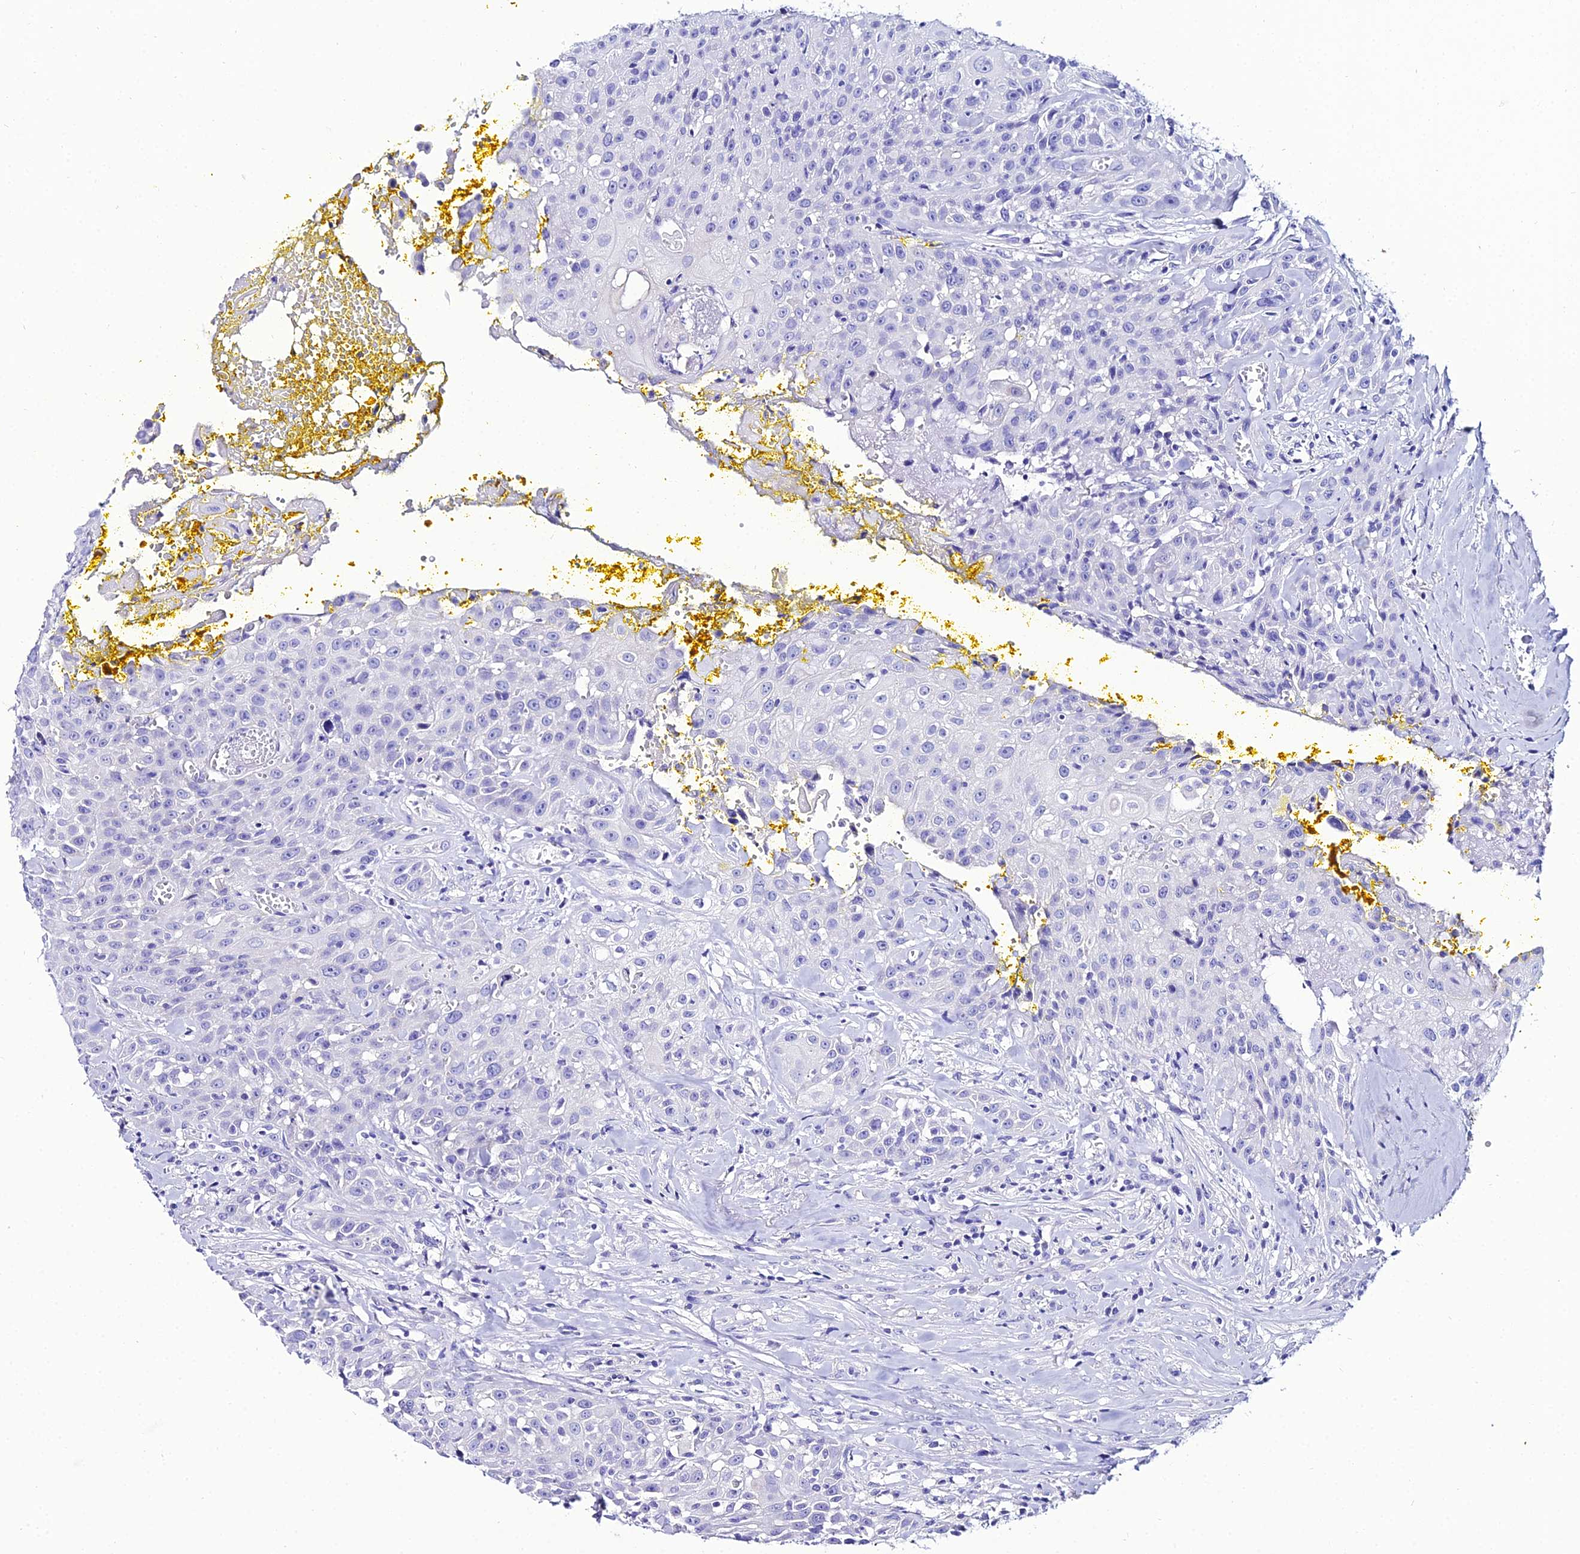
{"staining": {"intensity": "negative", "quantity": "none", "location": "none"}, "tissue": "head and neck cancer", "cell_type": "Tumor cells", "image_type": "cancer", "snomed": [{"axis": "morphology", "description": "Squamous cell carcinoma, NOS"}, {"axis": "topography", "description": "Oral tissue"}, {"axis": "topography", "description": "Head-Neck"}], "caption": "Immunohistochemical staining of head and neck squamous cell carcinoma demonstrates no significant expression in tumor cells. (DAB immunohistochemistry (IHC), high magnification).", "gene": "OR4D5", "patient": {"sex": "female", "age": 82}}